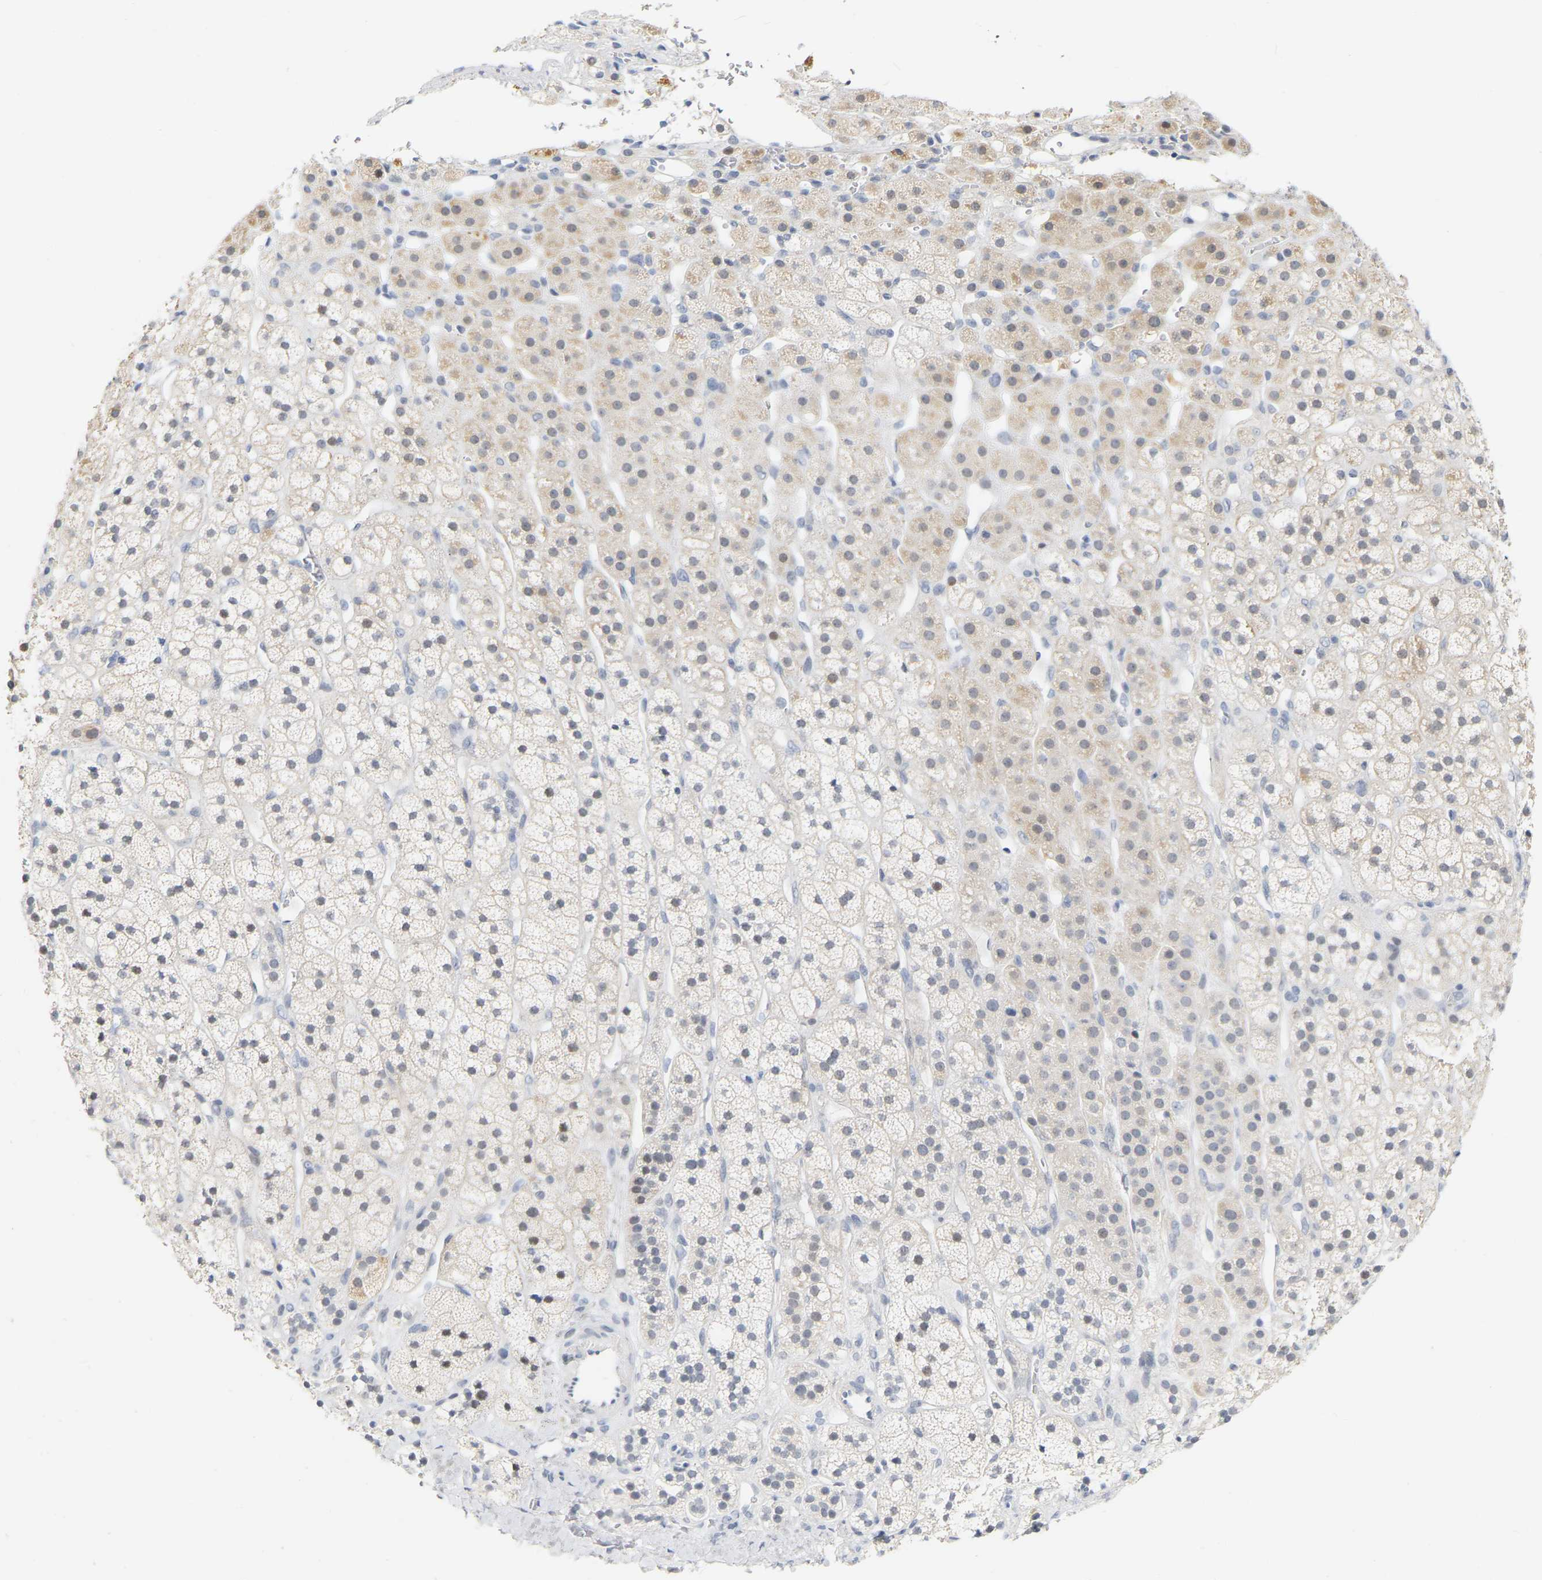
{"staining": {"intensity": "moderate", "quantity": "<25%", "location": "cytoplasmic/membranous"}, "tissue": "adrenal gland", "cell_type": "Glandular cells", "image_type": "normal", "snomed": [{"axis": "morphology", "description": "Normal tissue, NOS"}, {"axis": "topography", "description": "Adrenal gland"}], "caption": "IHC image of unremarkable adrenal gland: human adrenal gland stained using IHC shows low levels of moderate protein expression localized specifically in the cytoplasmic/membranous of glandular cells, appearing as a cytoplasmic/membranous brown color.", "gene": "KRT76", "patient": {"sex": "male", "age": 56}}